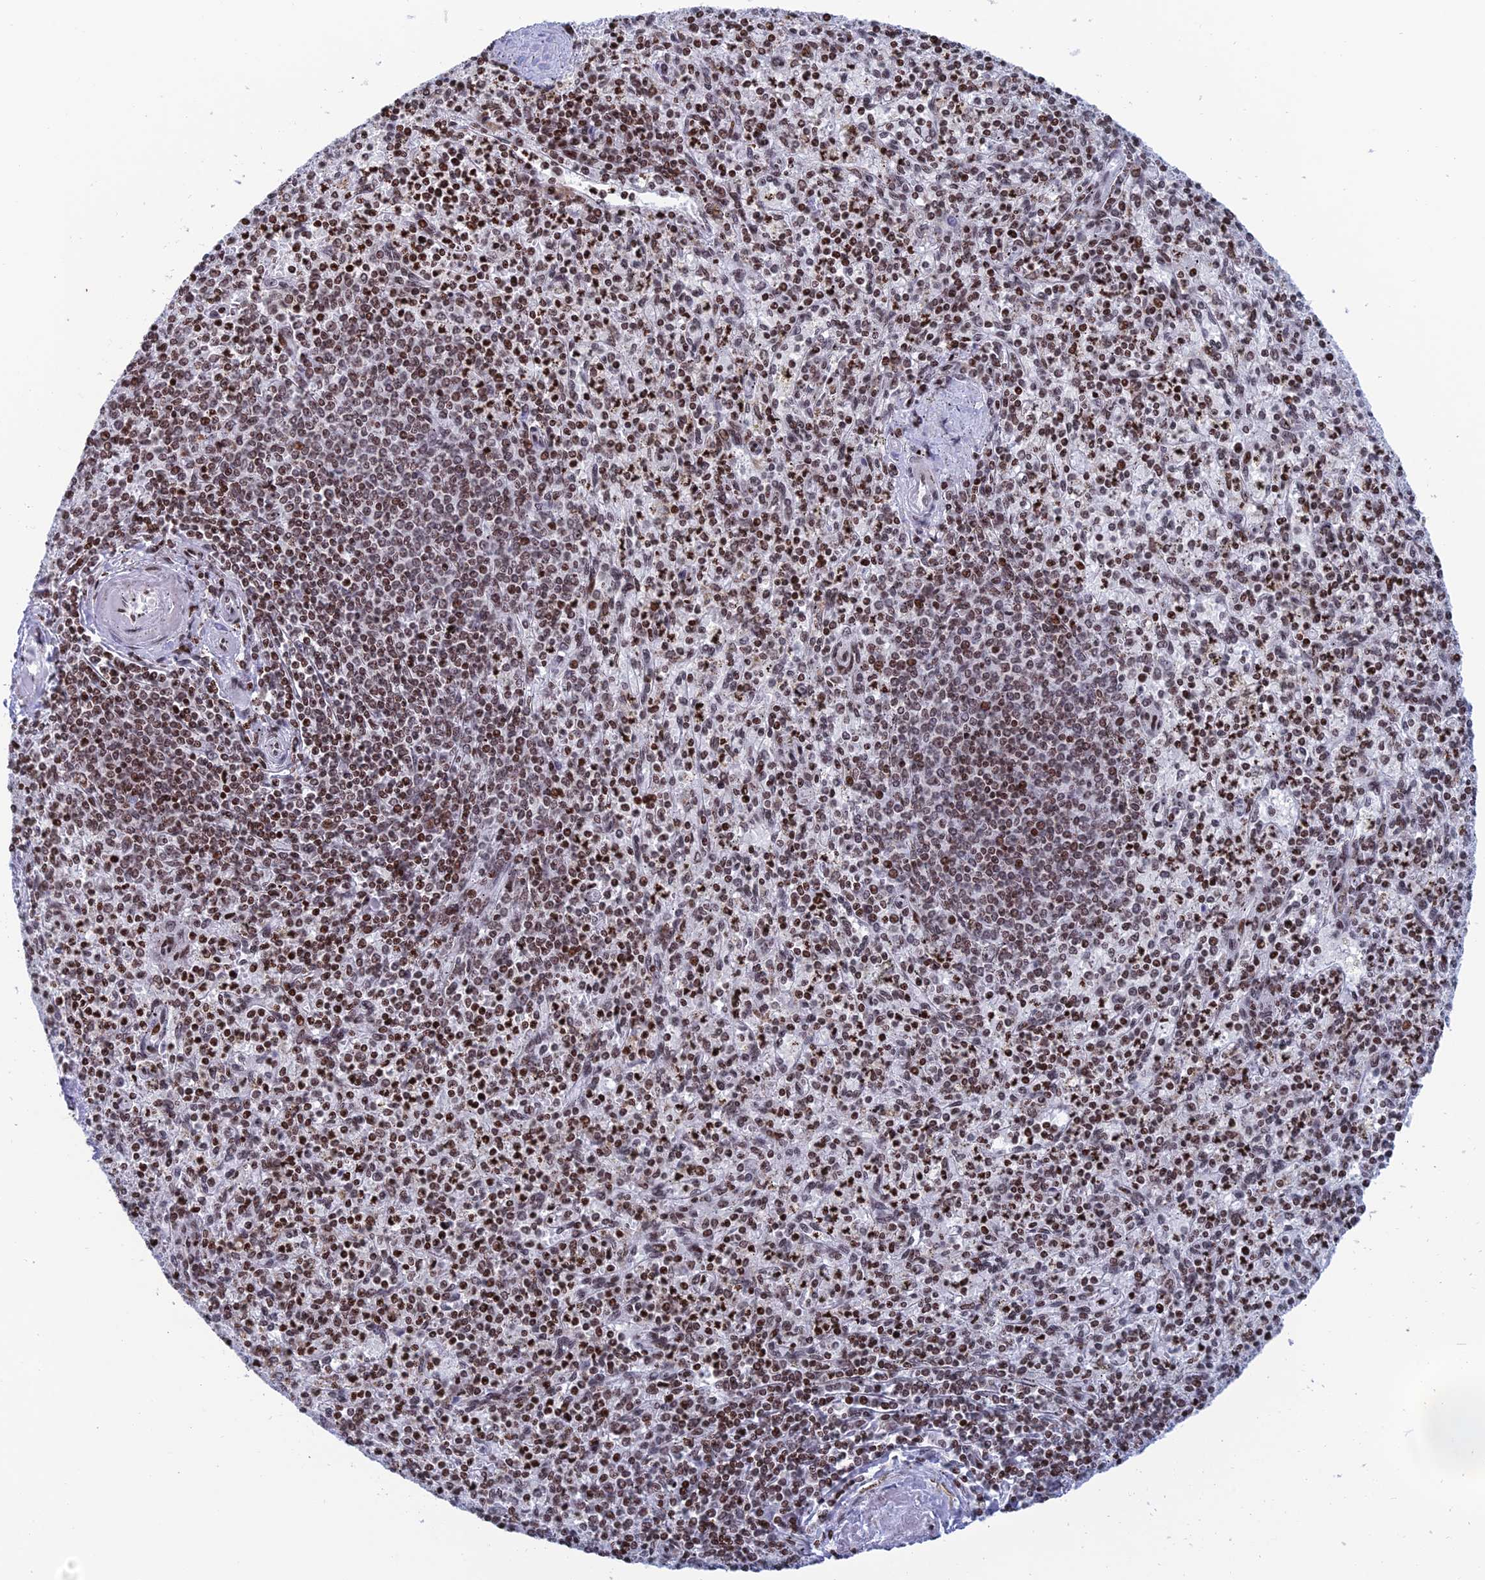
{"staining": {"intensity": "strong", "quantity": "25%-75%", "location": "nuclear"}, "tissue": "spleen", "cell_type": "Cells in red pulp", "image_type": "normal", "snomed": [{"axis": "morphology", "description": "Normal tissue, NOS"}, {"axis": "topography", "description": "Spleen"}], "caption": "Brown immunohistochemical staining in unremarkable human spleen exhibits strong nuclear staining in approximately 25%-75% of cells in red pulp. Ihc stains the protein in brown and the nuclei are stained blue.", "gene": "AFF3", "patient": {"sex": "male", "age": 72}}